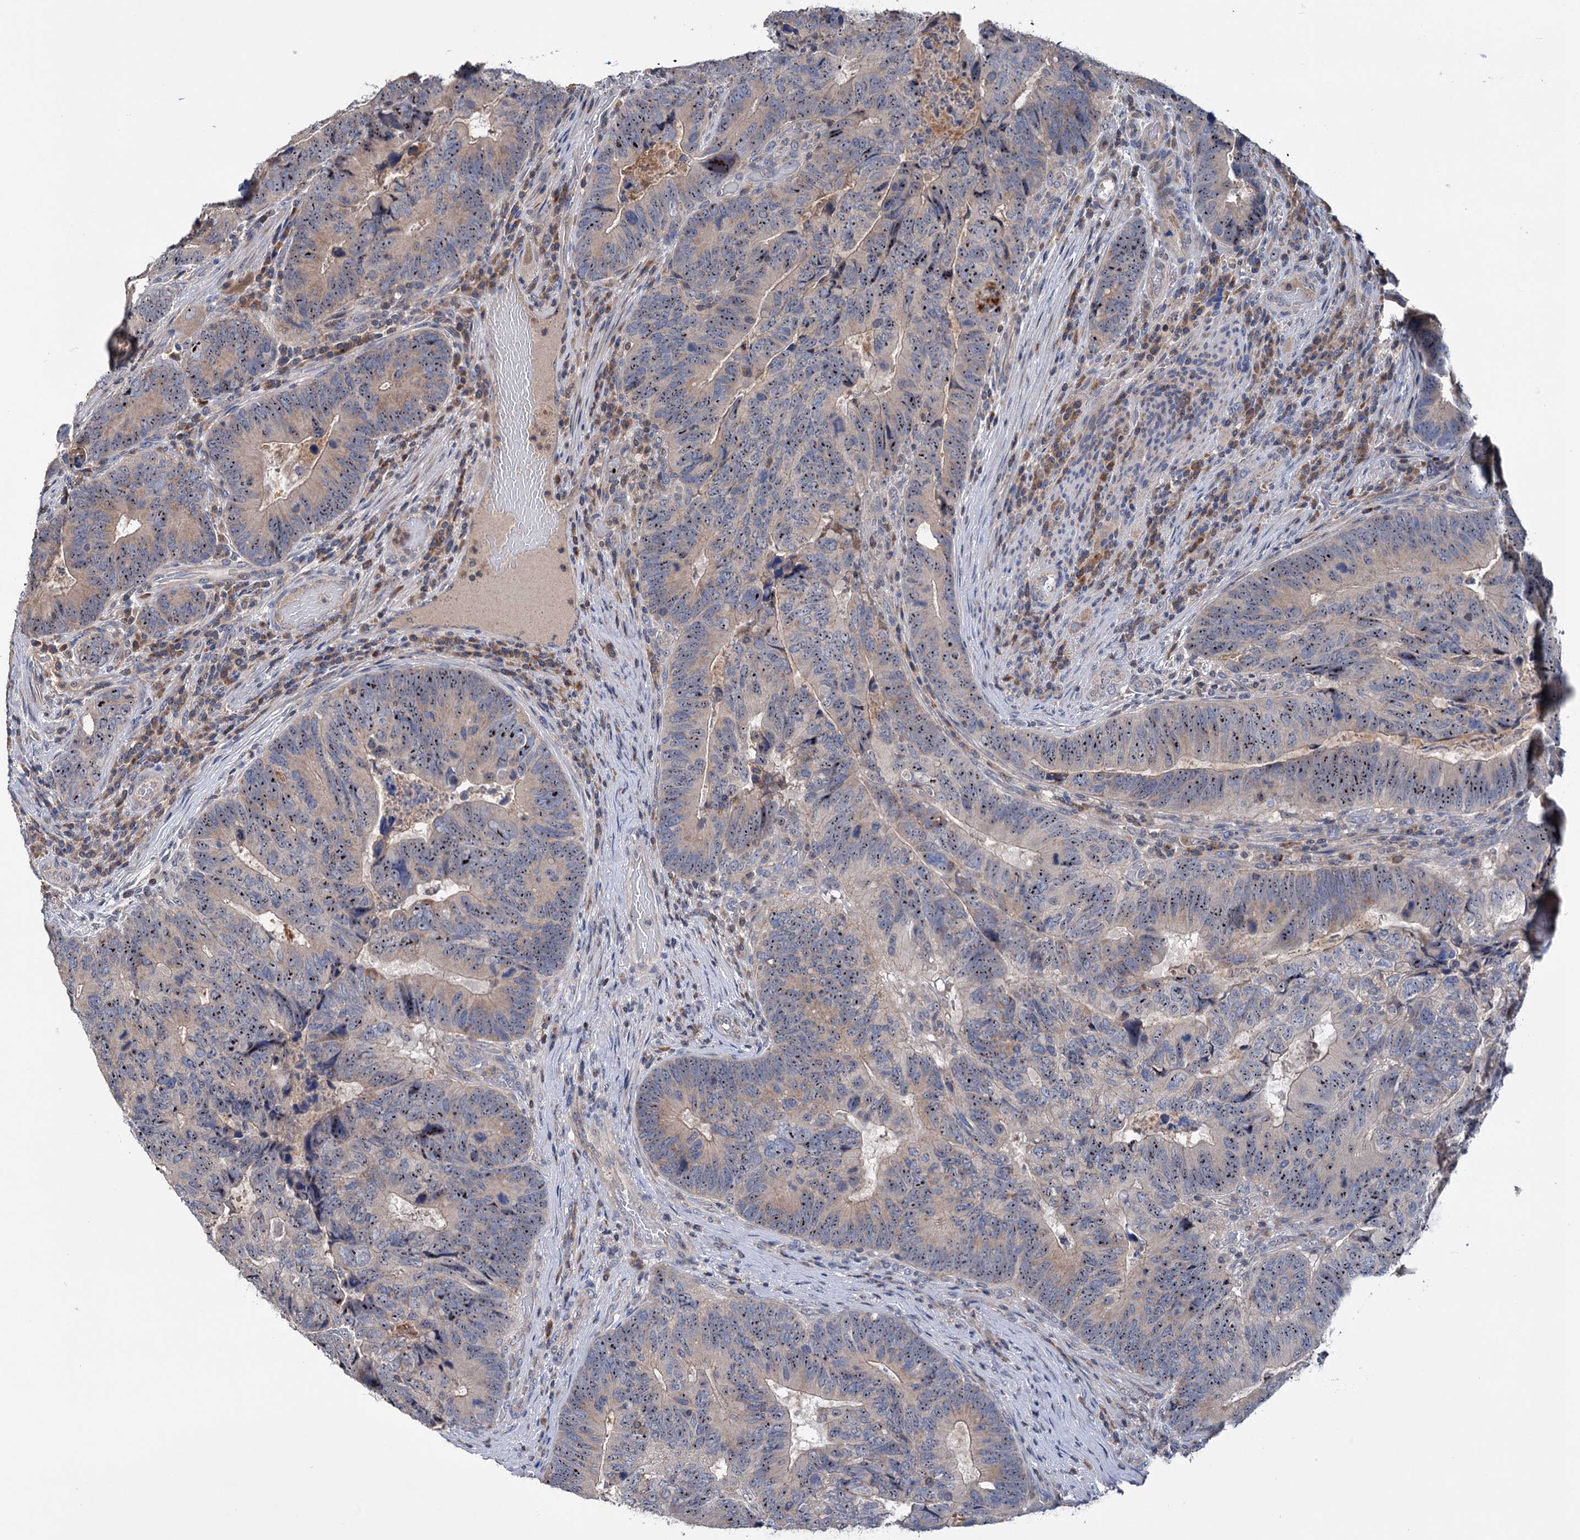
{"staining": {"intensity": "moderate", "quantity": ">75%", "location": "nuclear"}, "tissue": "colorectal cancer", "cell_type": "Tumor cells", "image_type": "cancer", "snomed": [{"axis": "morphology", "description": "Adenocarcinoma, NOS"}, {"axis": "topography", "description": "Colon"}], "caption": "Moderate nuclear staining is appreciated in approximately >75% of tumor cells in colorectal cancer (adenocarcinoma). The staining is performed using DAB (3,3'-diaminobenzidine) brown chromogen to label protein expression. The nuclei are counter-stained blue using hematoxylin.", "gene": "HTR3B", "patient": {"sex": "female", "age": 67}}